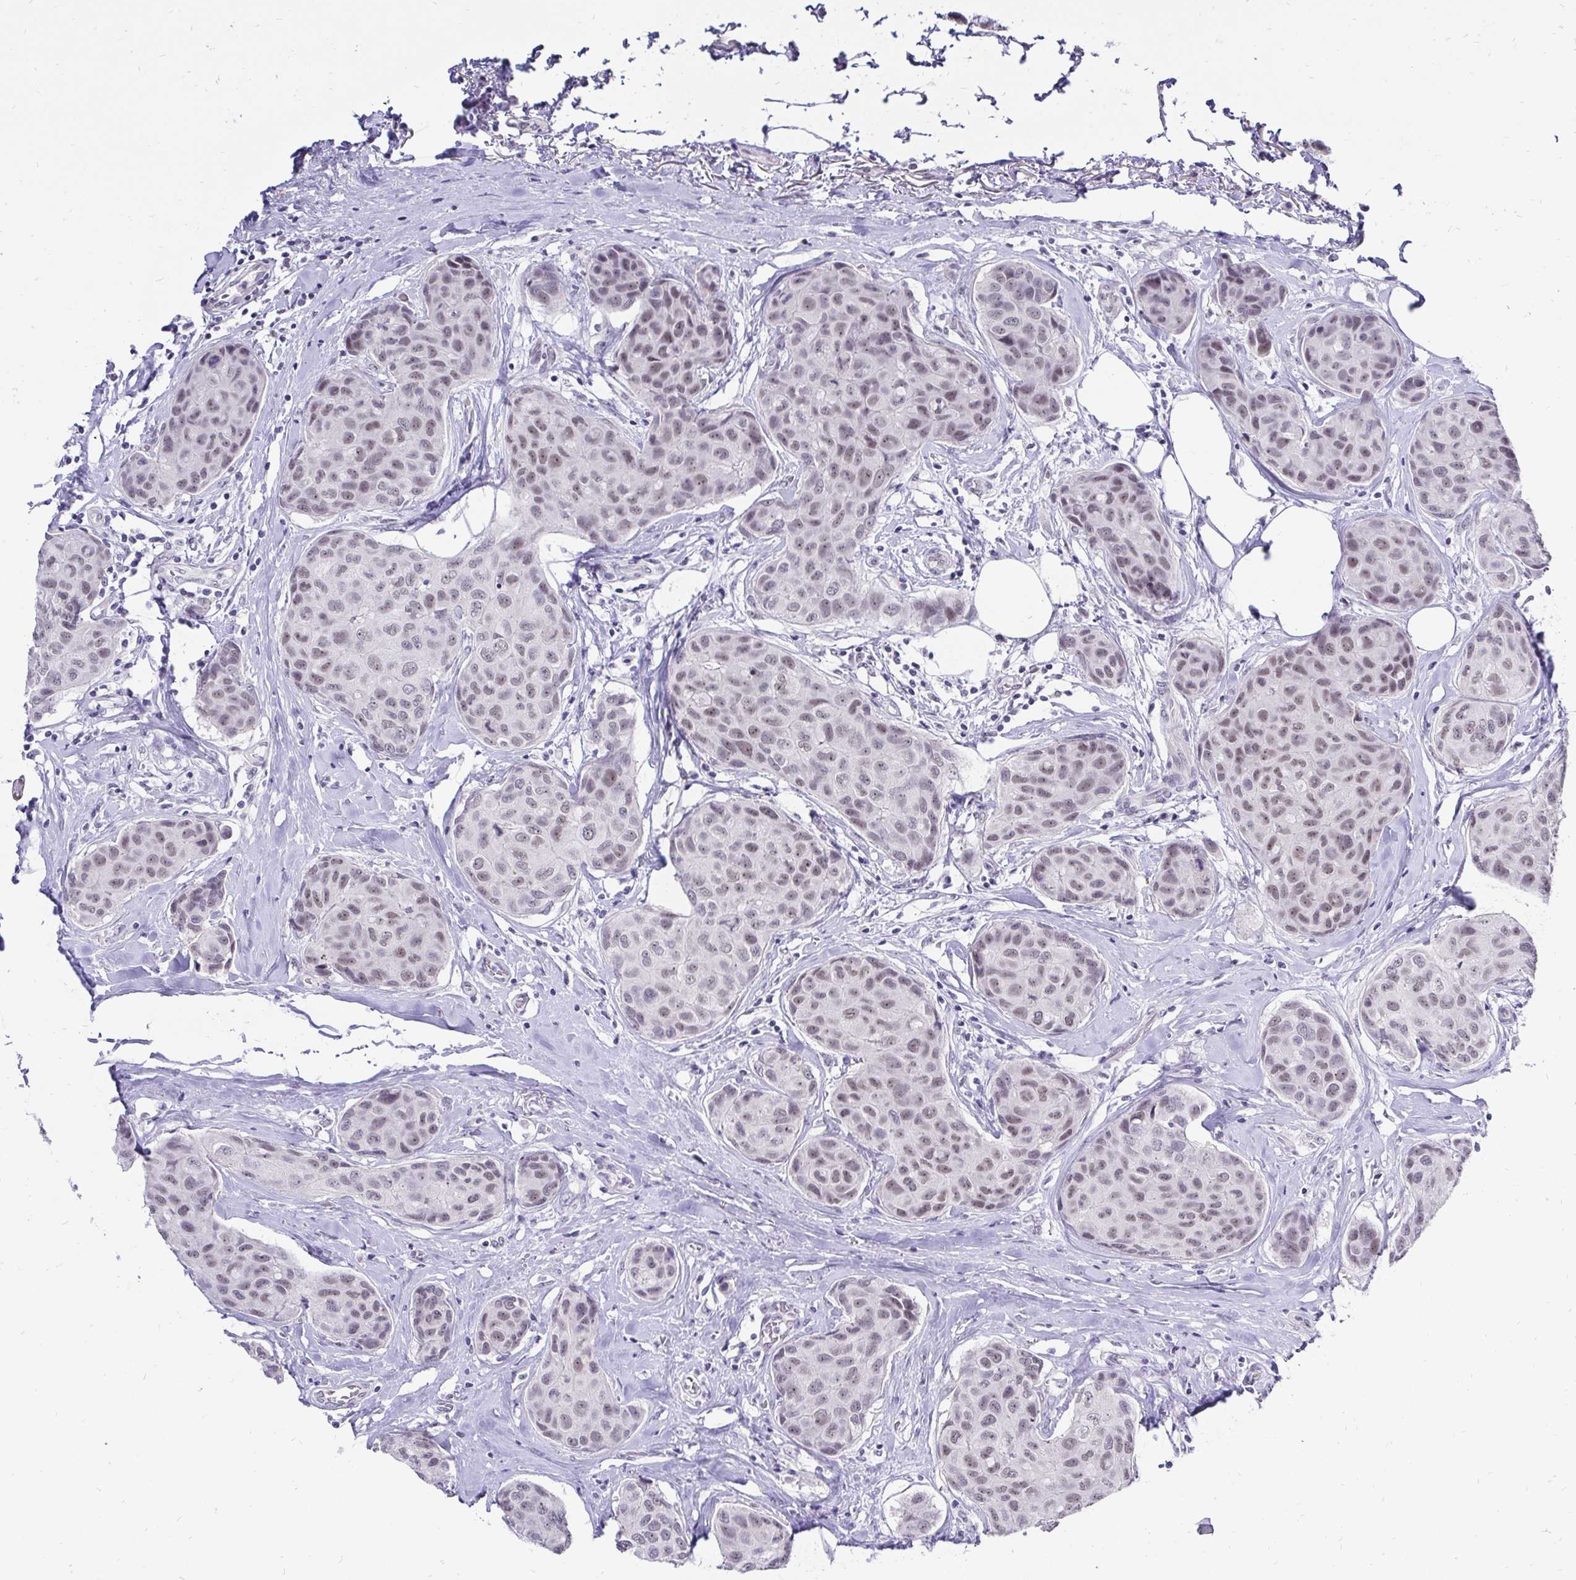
{"staining": {"intensity": "weak", "quantity": ">75%", "location": "nuclear"}, "tissue": "breast cancer", "cell_type": "Tumor cells", "image_type": "cancer", "snomed": [{"axis": "morphology", "description": "Duct carcinoma"}, {"axis": "topography", "description": "Breast"}], "caption": "Protein expression by immunohistochemistry demonstrates weak nuclear positivity in approximately >75% of tumor cells in breast cancer (invasive ductal carcinoma).", "gene": "ZNF860", "patient": {"sex": "female", "age": 80}}